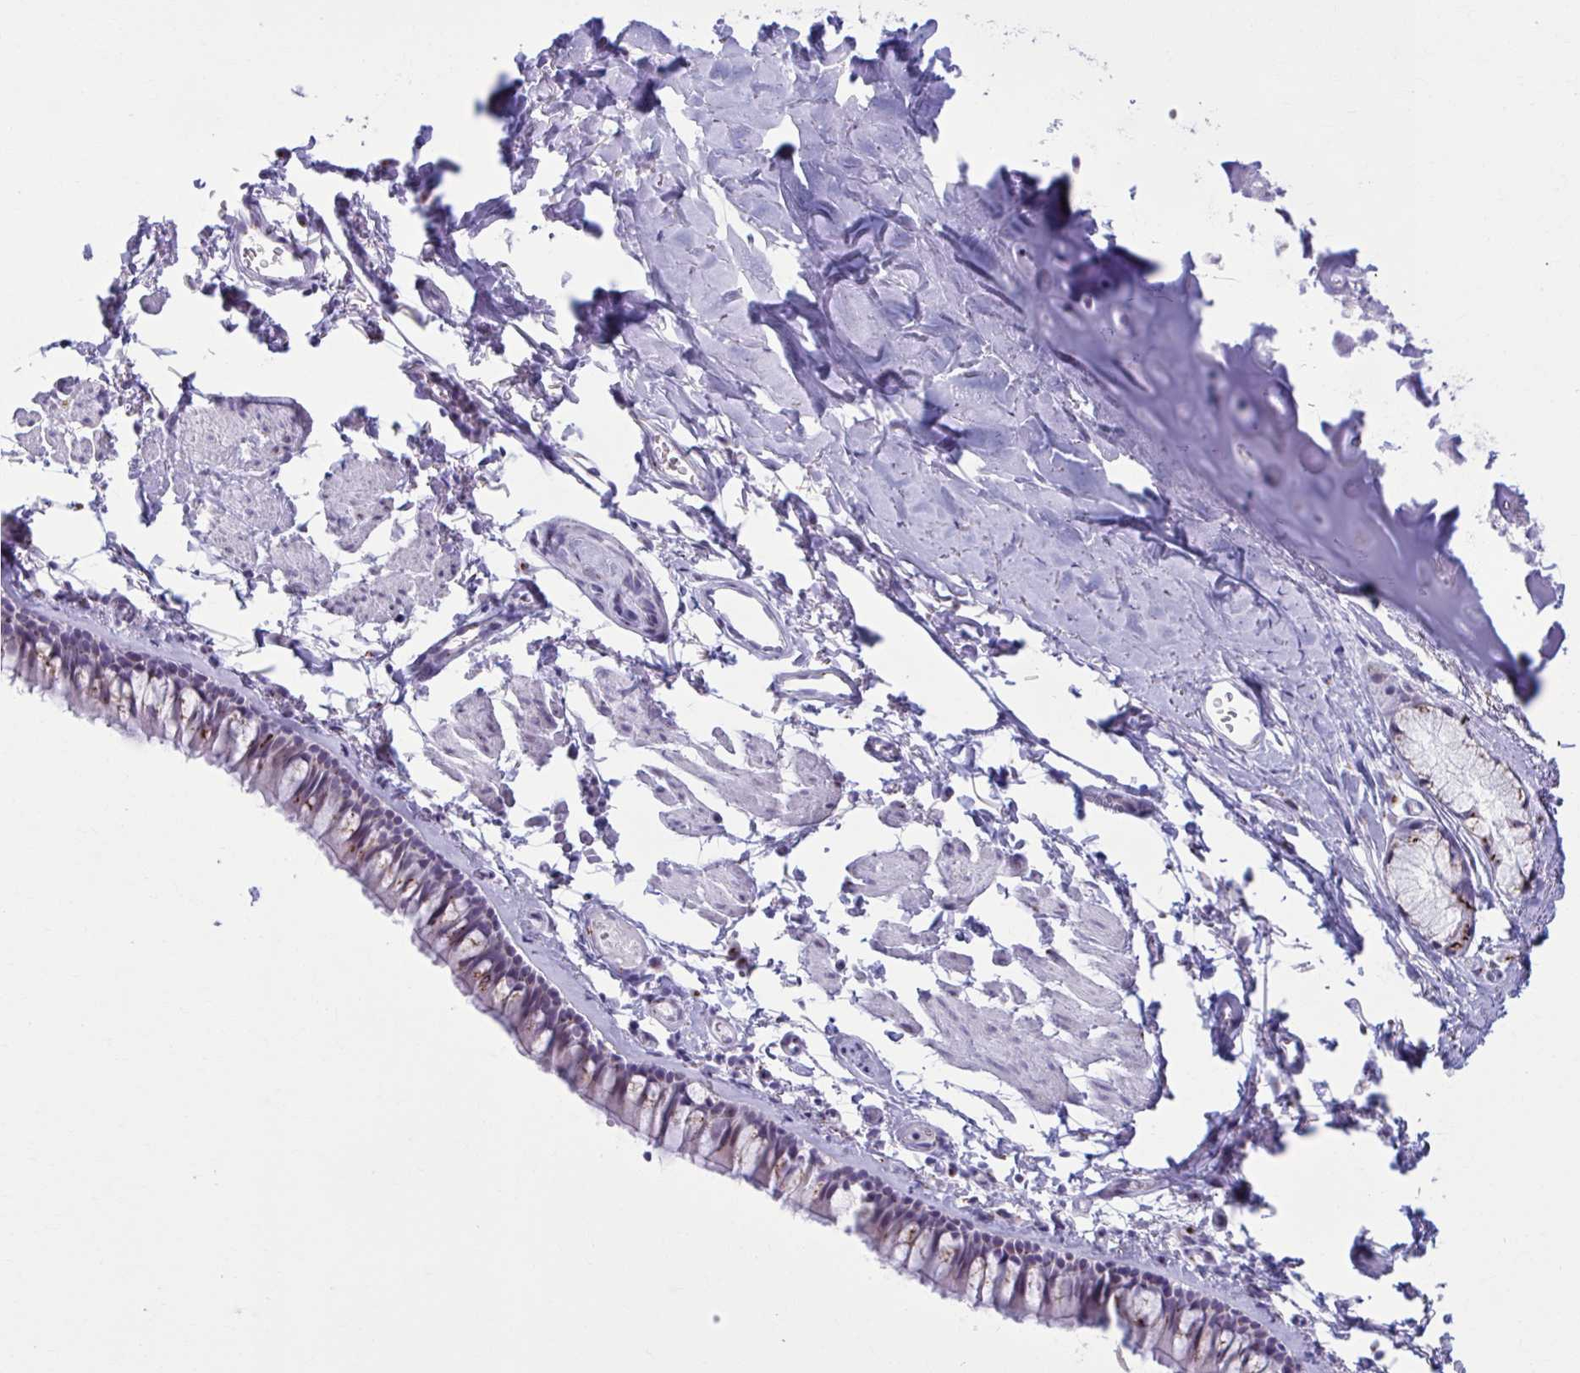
{"staining": {"intensity": "moderate", "quantity": "<25%", "location": "cytoplasmic/membranous"}, "tissue": "bronchus", "cell_type": "Respiratory epithelial cells", "image_type": "normal", "snomed": [{"axis": "morphology", "description": "Normal tissue, NOS"}, {"axis": "topography", "description": "Cartilage tissue"}, {"axis": "topography", "description": "Bronchus"}], "caption": "An immunohistochemistry (IHC) micrograph of benign tissue is shown. Protein staining in brown labels moderate cytoplasmic/membranous positivity in bronchus within respiratory epithelial cells.", "gene": "ZNF682", "patient": {"sex": "female", "age": 79}}